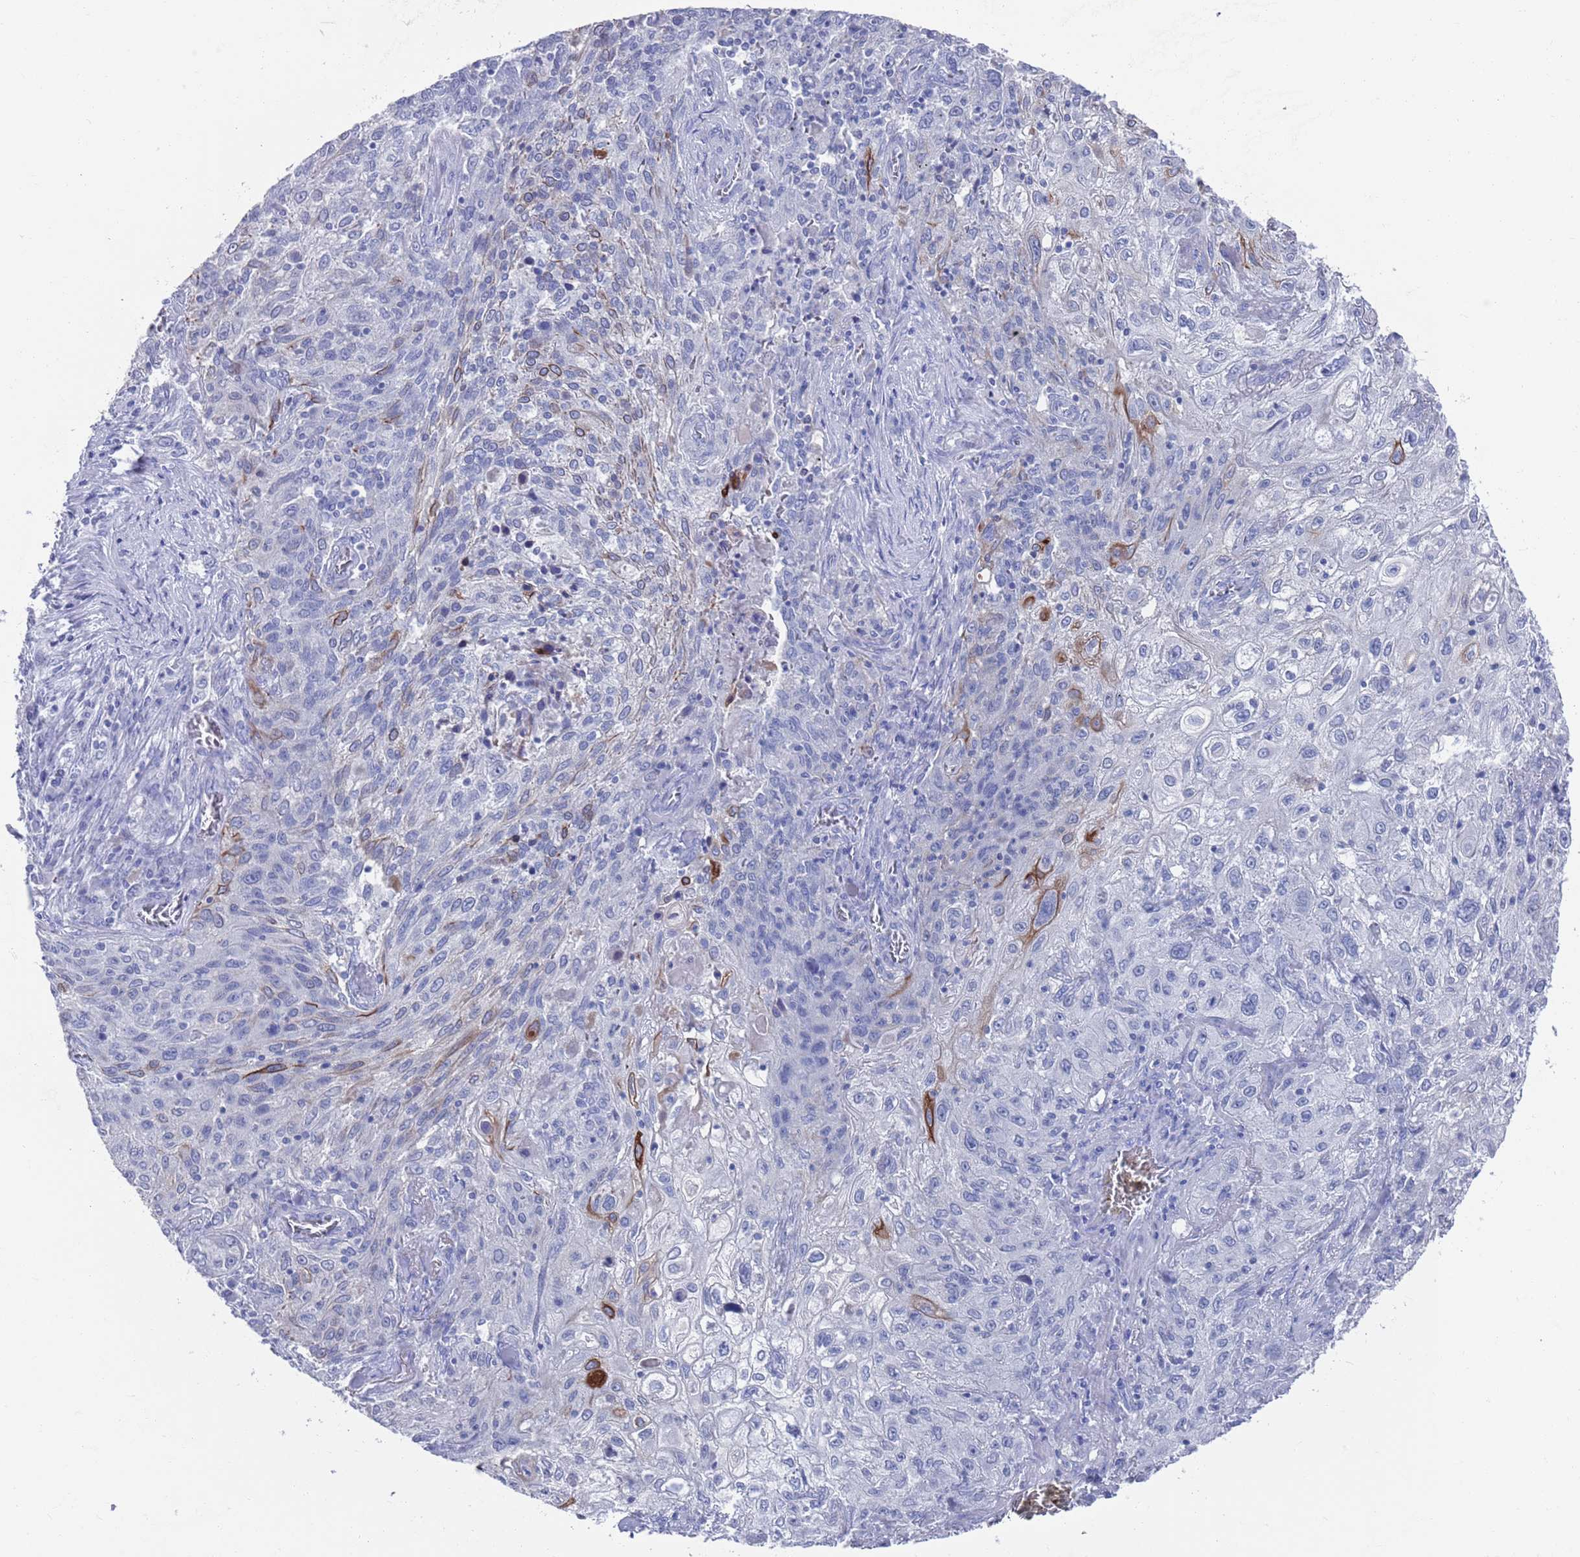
{"staining": {"intensity": "strong", "quantity": "<25%", "location": "cytoplasmic/membranous"}, "tissue": "lung cancer", "cell_type": "Tumor cells", "image_type": "cancer", "snomed": [{"axis": "morphology", "description": "Squamous cell carcinoma, NOS"}, {"axis": "topography", "description": "Lung"}], "caption": "A photomicrograph of human squamous cell carcinoma (lung) stained for a protein reveals strong cytoplasmic/membranous brown staining in tumor cells.", "gene": "MTMR2", "patient": {"sex": "female", "age": 69}}